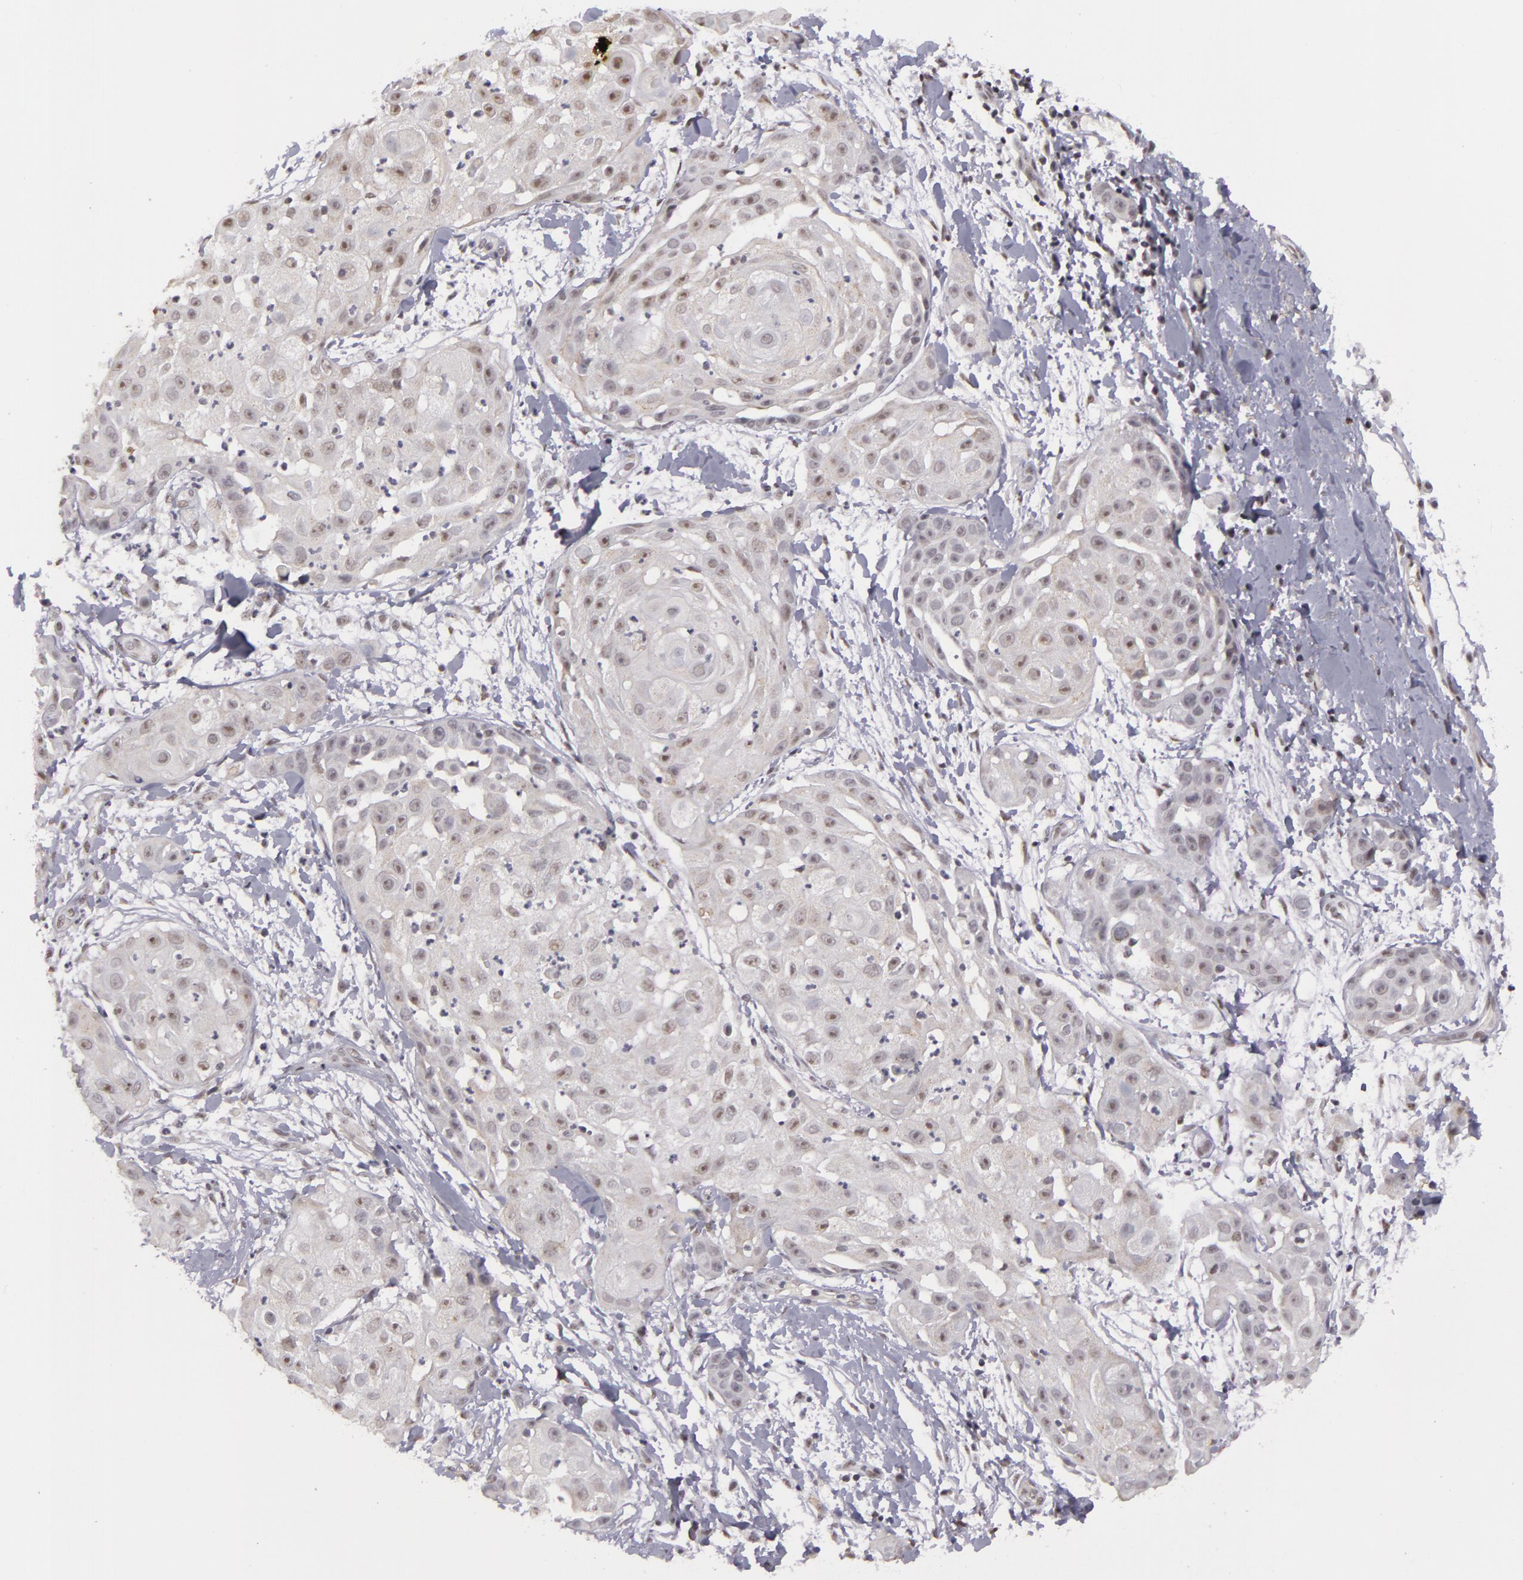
{"staining": {"intensity": "negative", "quantity": "none", "location": "none"}, "tissue": "skin cancer", "cell_type": "Tumor cells", "image_type": "cancer", "snomed": [{"axis": "morphology", "description": "Squamous cell carcinoma, NOS"}, {"axis": "topography", "description": "Skin"}], "caption": "Protein analysis of skin cancer demonstrates no significant positivity in tumor cells. (Immunohistochemistry (ihc), brightfield microscopy, high magnification).", "gene": "RRP7A", "patient": {"sex": "female", "age": 57}}